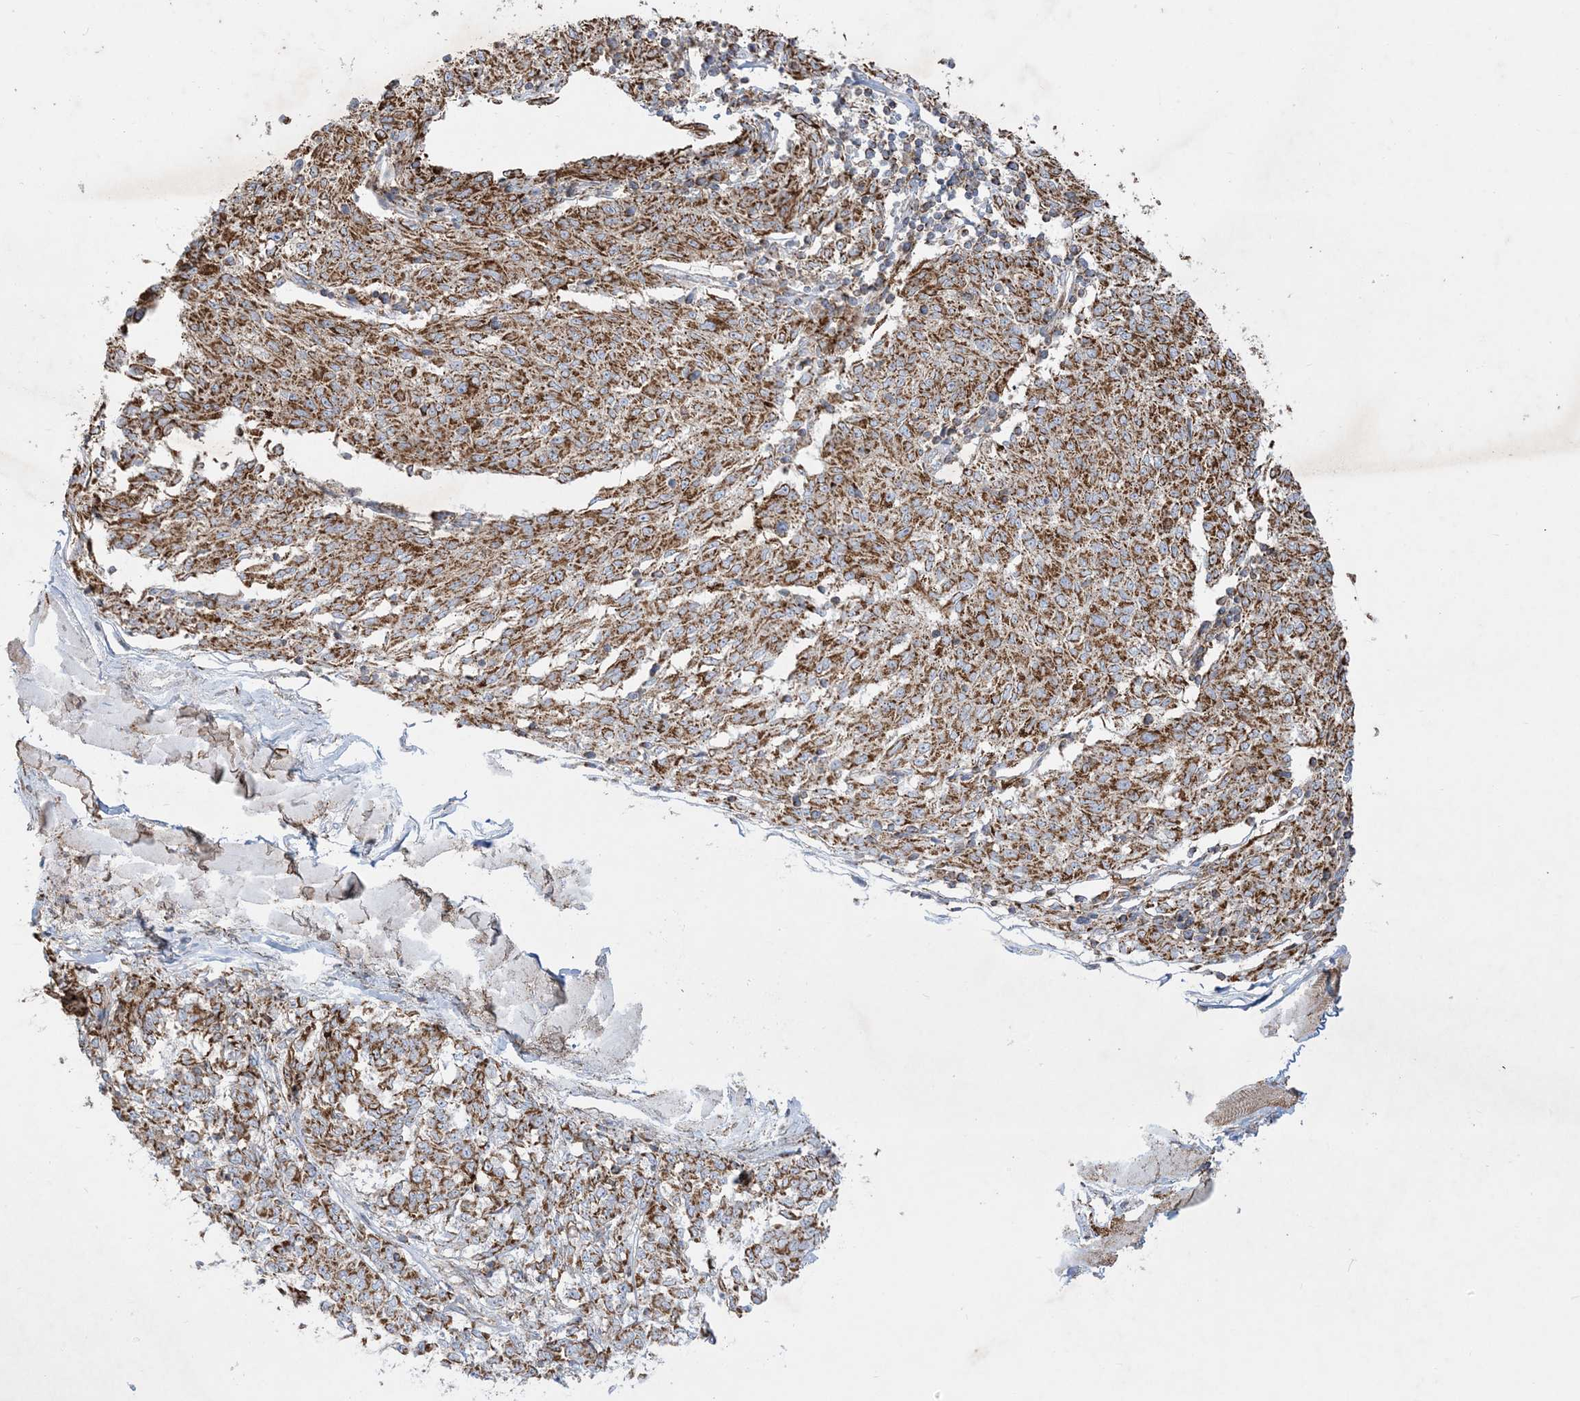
{"staining": {"intensity": "moderate", "quantity": ">75%", "location": "cytoplasmic/membranous"}, "tissue": "melanoma", "cell_type": "Tumor cells", "image_type": "cancer", "snomed": [{"axis": "morphology", "description": "Malignant melanoma, NOS"}, {"axis": "topography", "description": "Skin"}], "caption": "Human melanoma stained with a protein marker exhibits moderate staining in tumor cells.", "gene": "BEND4", "patient": {"sex": "female", "age": 72}}